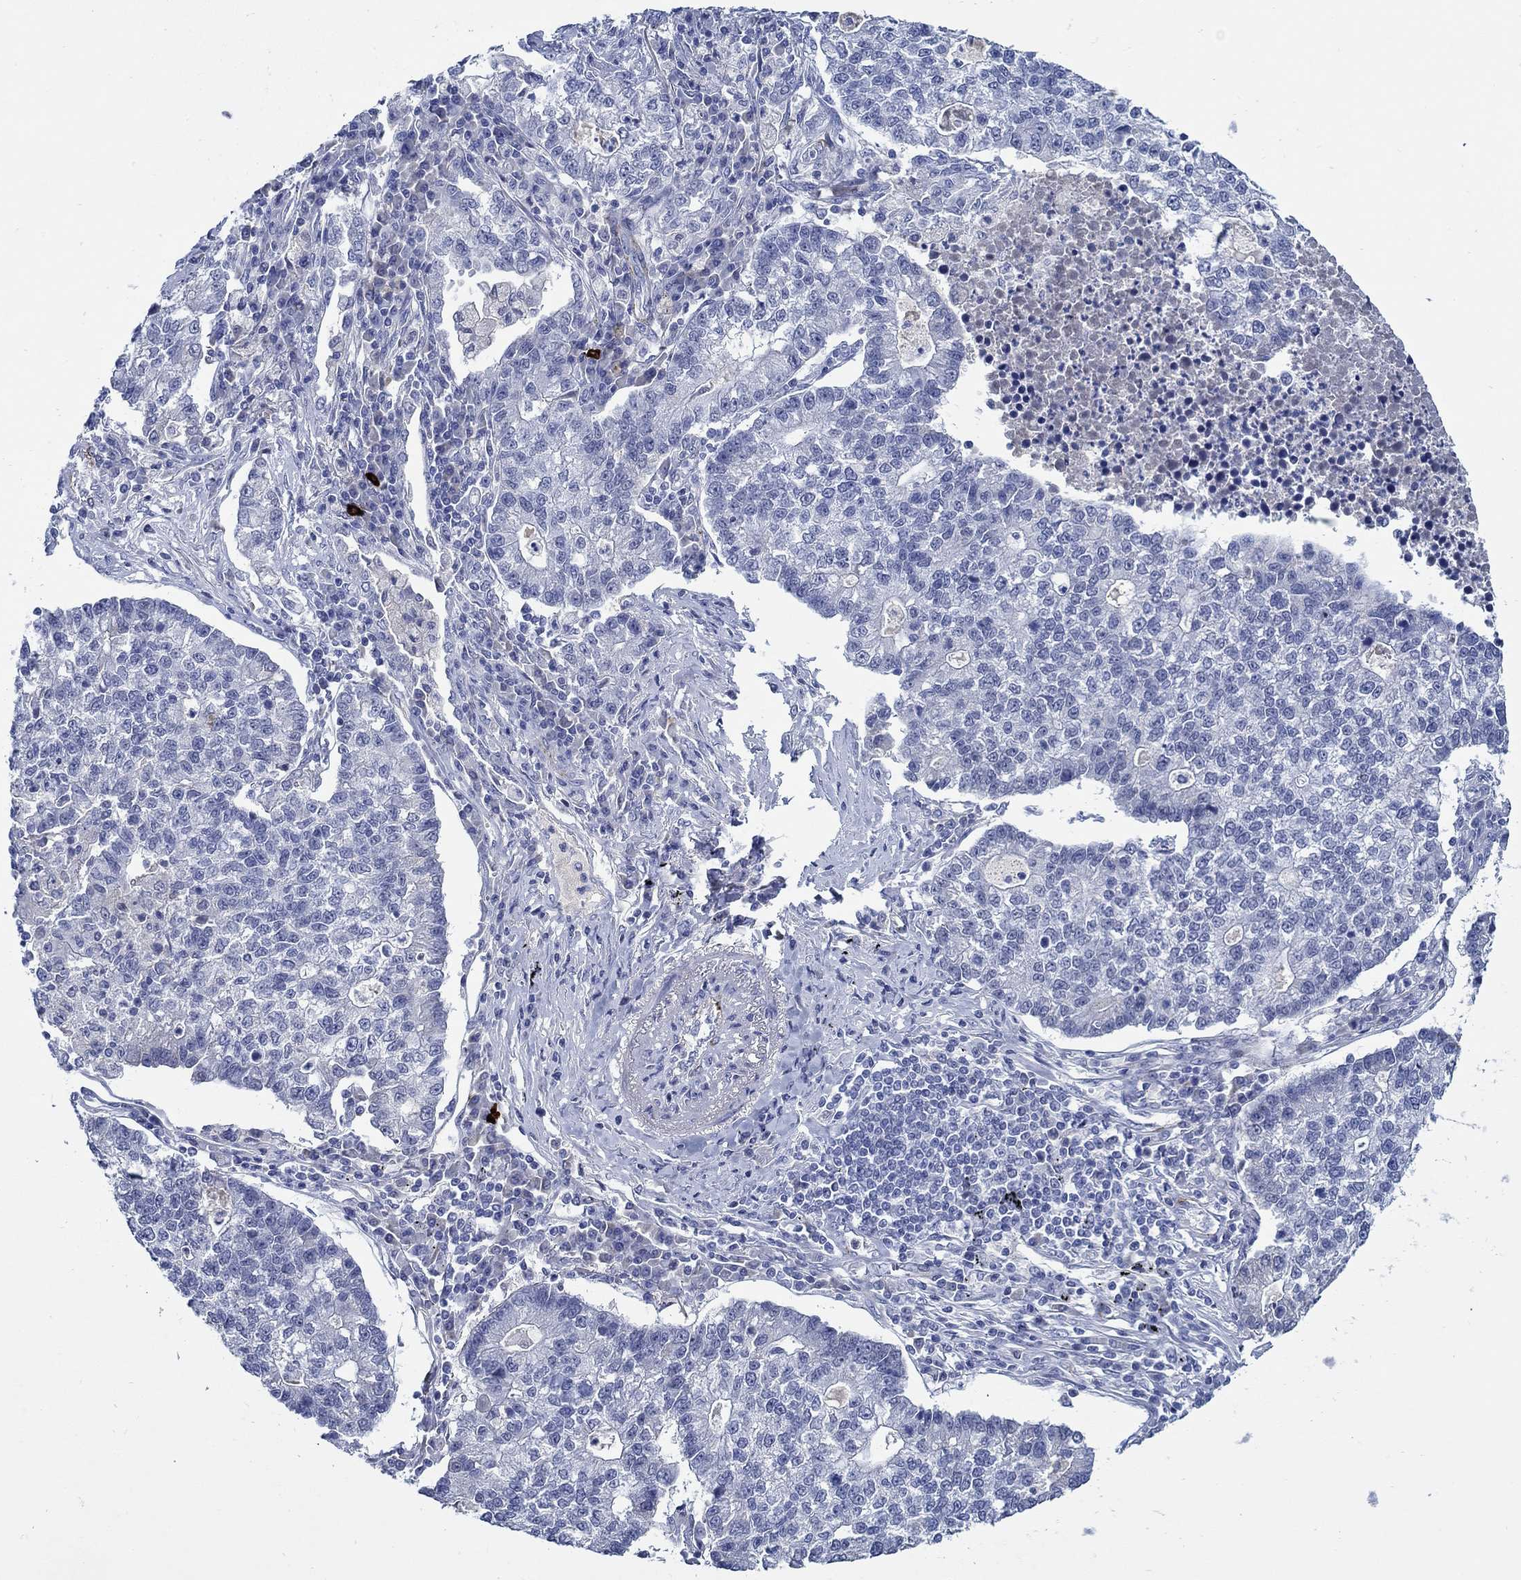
{"staining": {"intensity": "negative", "quantity": "none", "location": "none"}, "tissue": "lung cancer", "cell_type": "Tumor cells", "image_type": "cancer", "snomed": [{"axis": "morphology", "description": "Adenocarcinoma, NOS"}, {"axis": "topography", "description": "Lung"}], "caption": "Human lung cancer stained for a protein using IHC reveals no positivity in tumor cells.", "gene": "MC2R", "patient": {"sex": "male", "age": 57}}